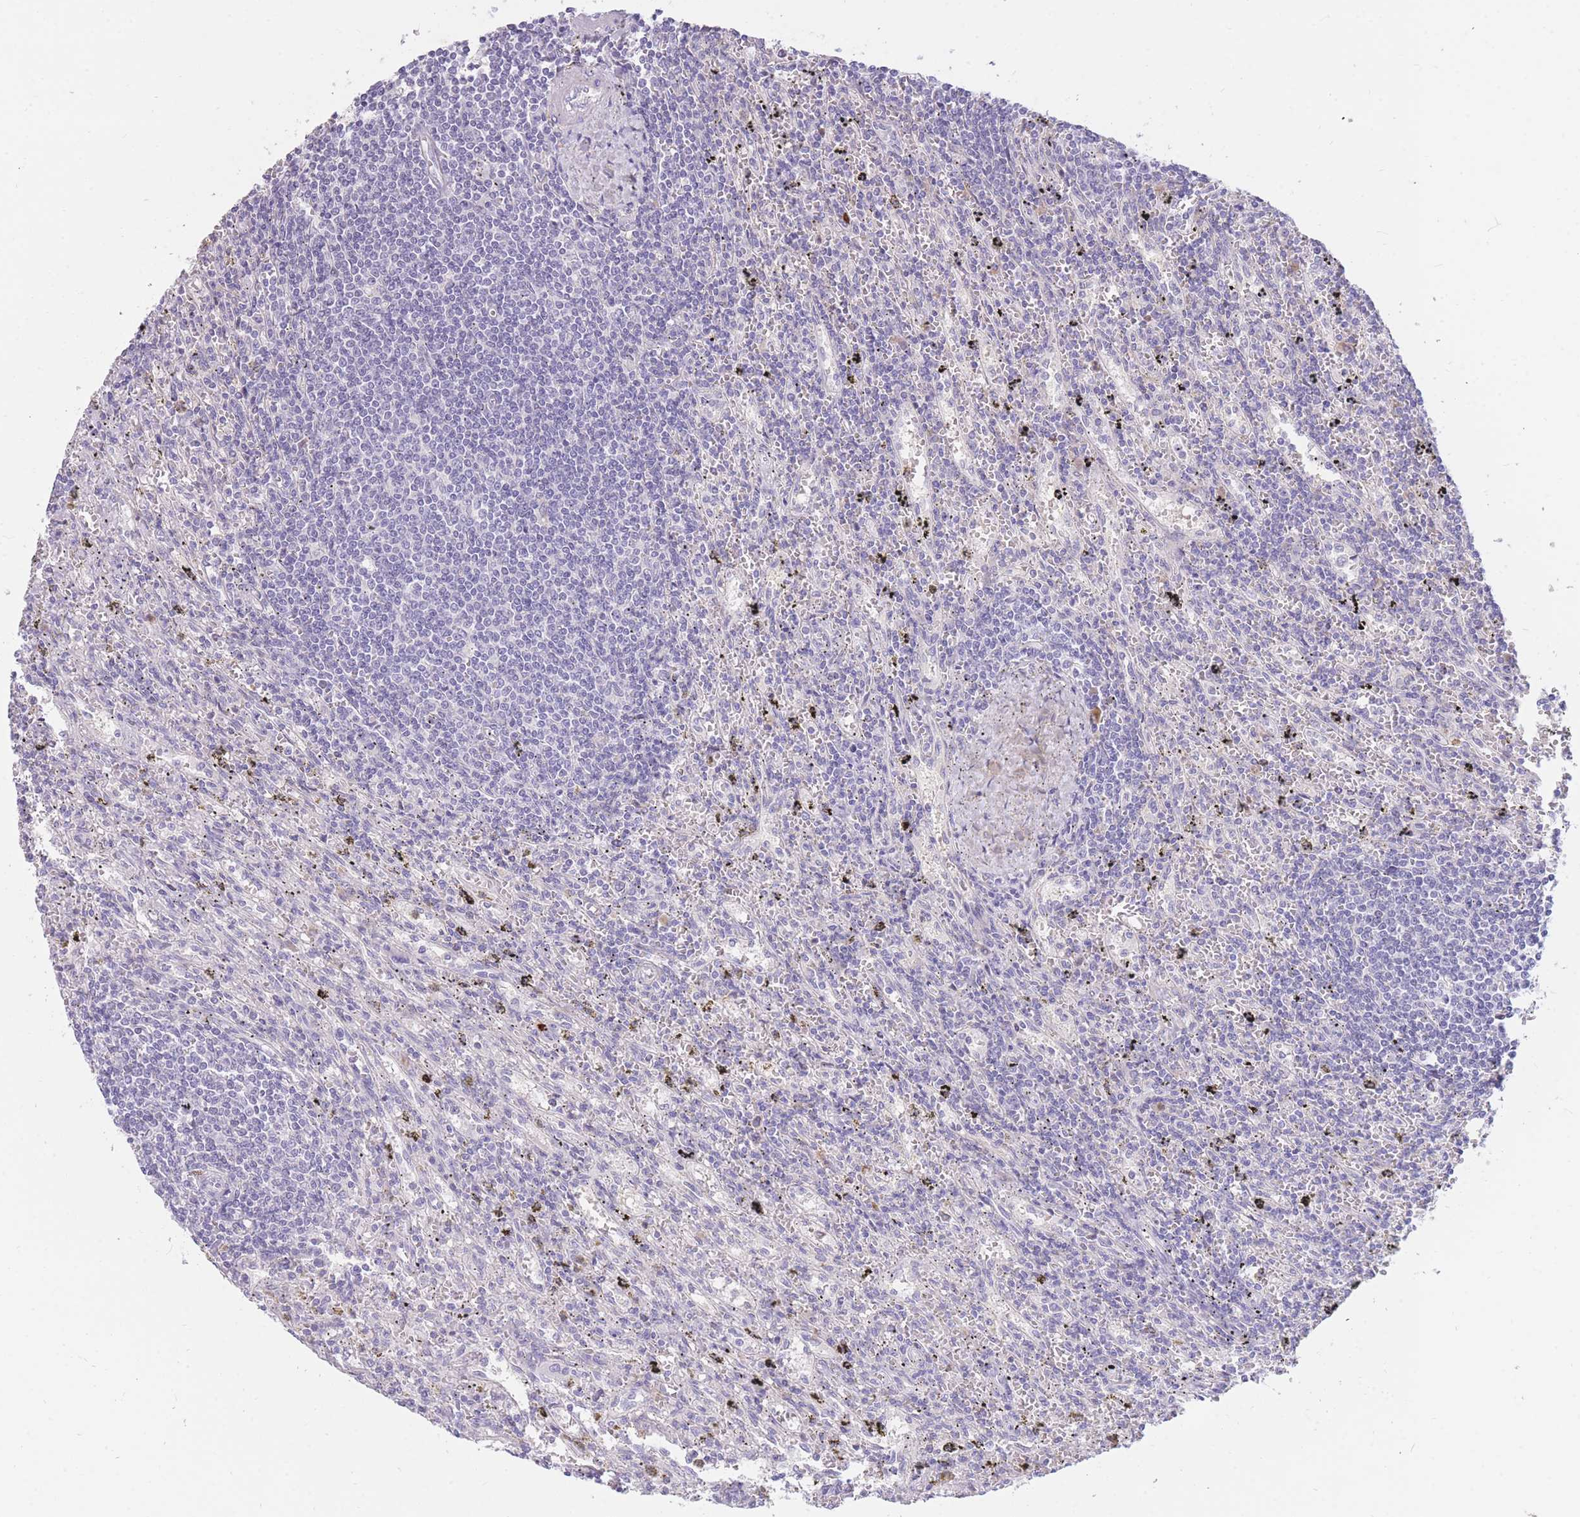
{"staining": {"intensity": "negative", "quantity": "none", "location": "none"}, "tissue": "lymphoma", "cell_type": "Tumor cells", "image_type": "cancer", "snomed": [{"axis": "morphology", "description": "Malignant lymphoma, non-Hodgkin's type, Low grade"}, {"axis": "topography", "description": "Spleen"}], "caption": "Immunohistochemical staining of malignant lymphoma, non-Hodgkin's type (low-grade) displays no significant positivity in tumor cells.", "gene": "TPSD1", "patient": {"sex": "male", "age": 76}}